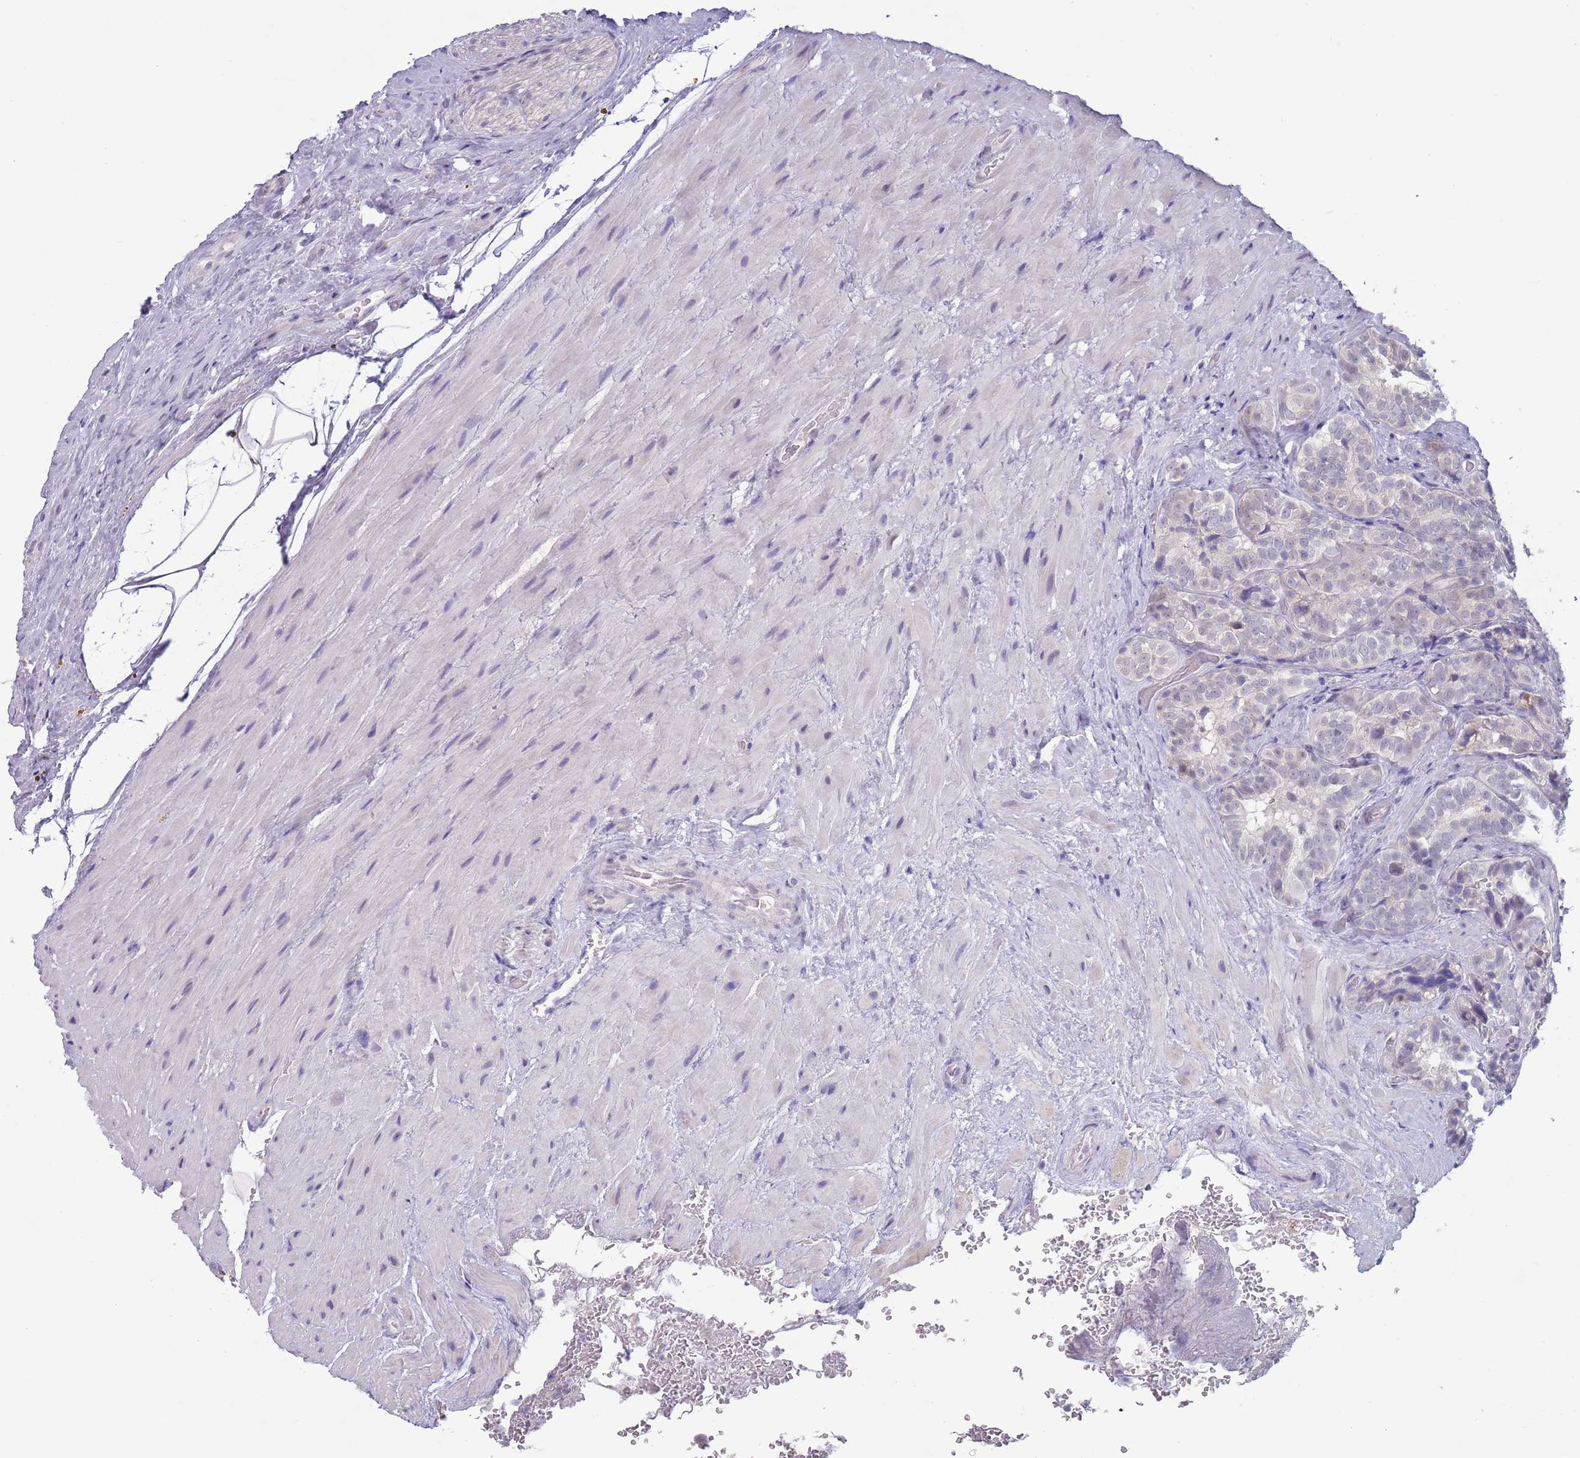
{"staining": {"intensity": "negative", "quantity": "none", "location": "none"}, "tissue": "seminal vesicle", "cell_type": "Glandular cells", "image_type": "normal", "snomed": [{"axis": "morphology", "description": "Normal tissue, NOS"}, {"axis": "topography", "description": "Seminal veicle"}, {"axis": "topography", "description": "Peripheral nerve tissue"}], "caption": "This is an immunohistochemistry (IHC) histopathology image of benign human seminal vesicle. There is no expression in glandular cells.", "gene": "CLNS1A", "patient": {"sex": "male", "age": 67}}